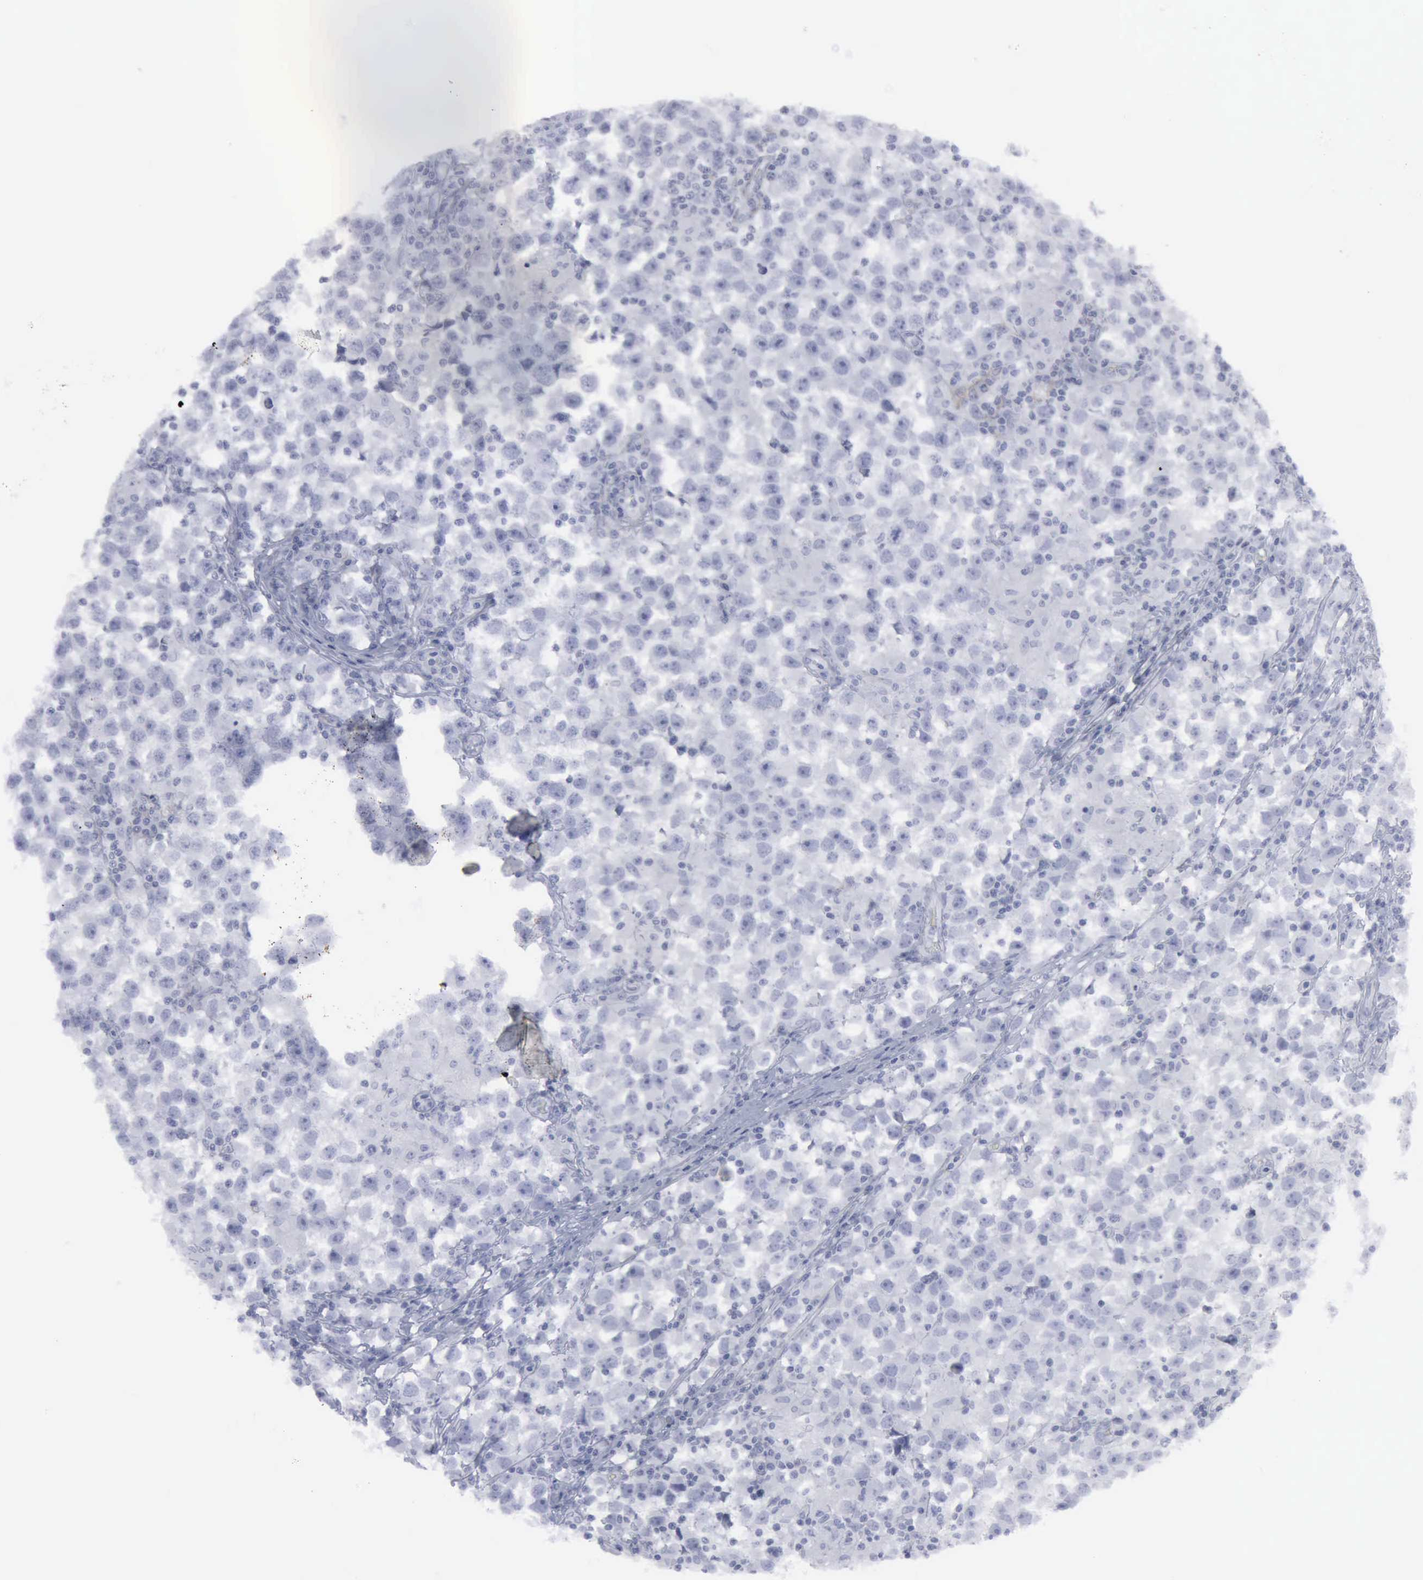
{"staining": {"intensity": "negative", "quantity": "none", "location": "none"}, "tissue": "testis cancer", "cell_type": "Tumor cells", "image_type": "cancer", "snomed": [{"axis": "morphology", "description": "Seminoma, NOS"}, {"axis": "topography", "description": "Testis"}], "caption": "Testis cancer stained for a protein using IHC demonstrates no staining tumor cells.", "gene": "VCAM1", "patient": {"sex": "male", "age": 33}}